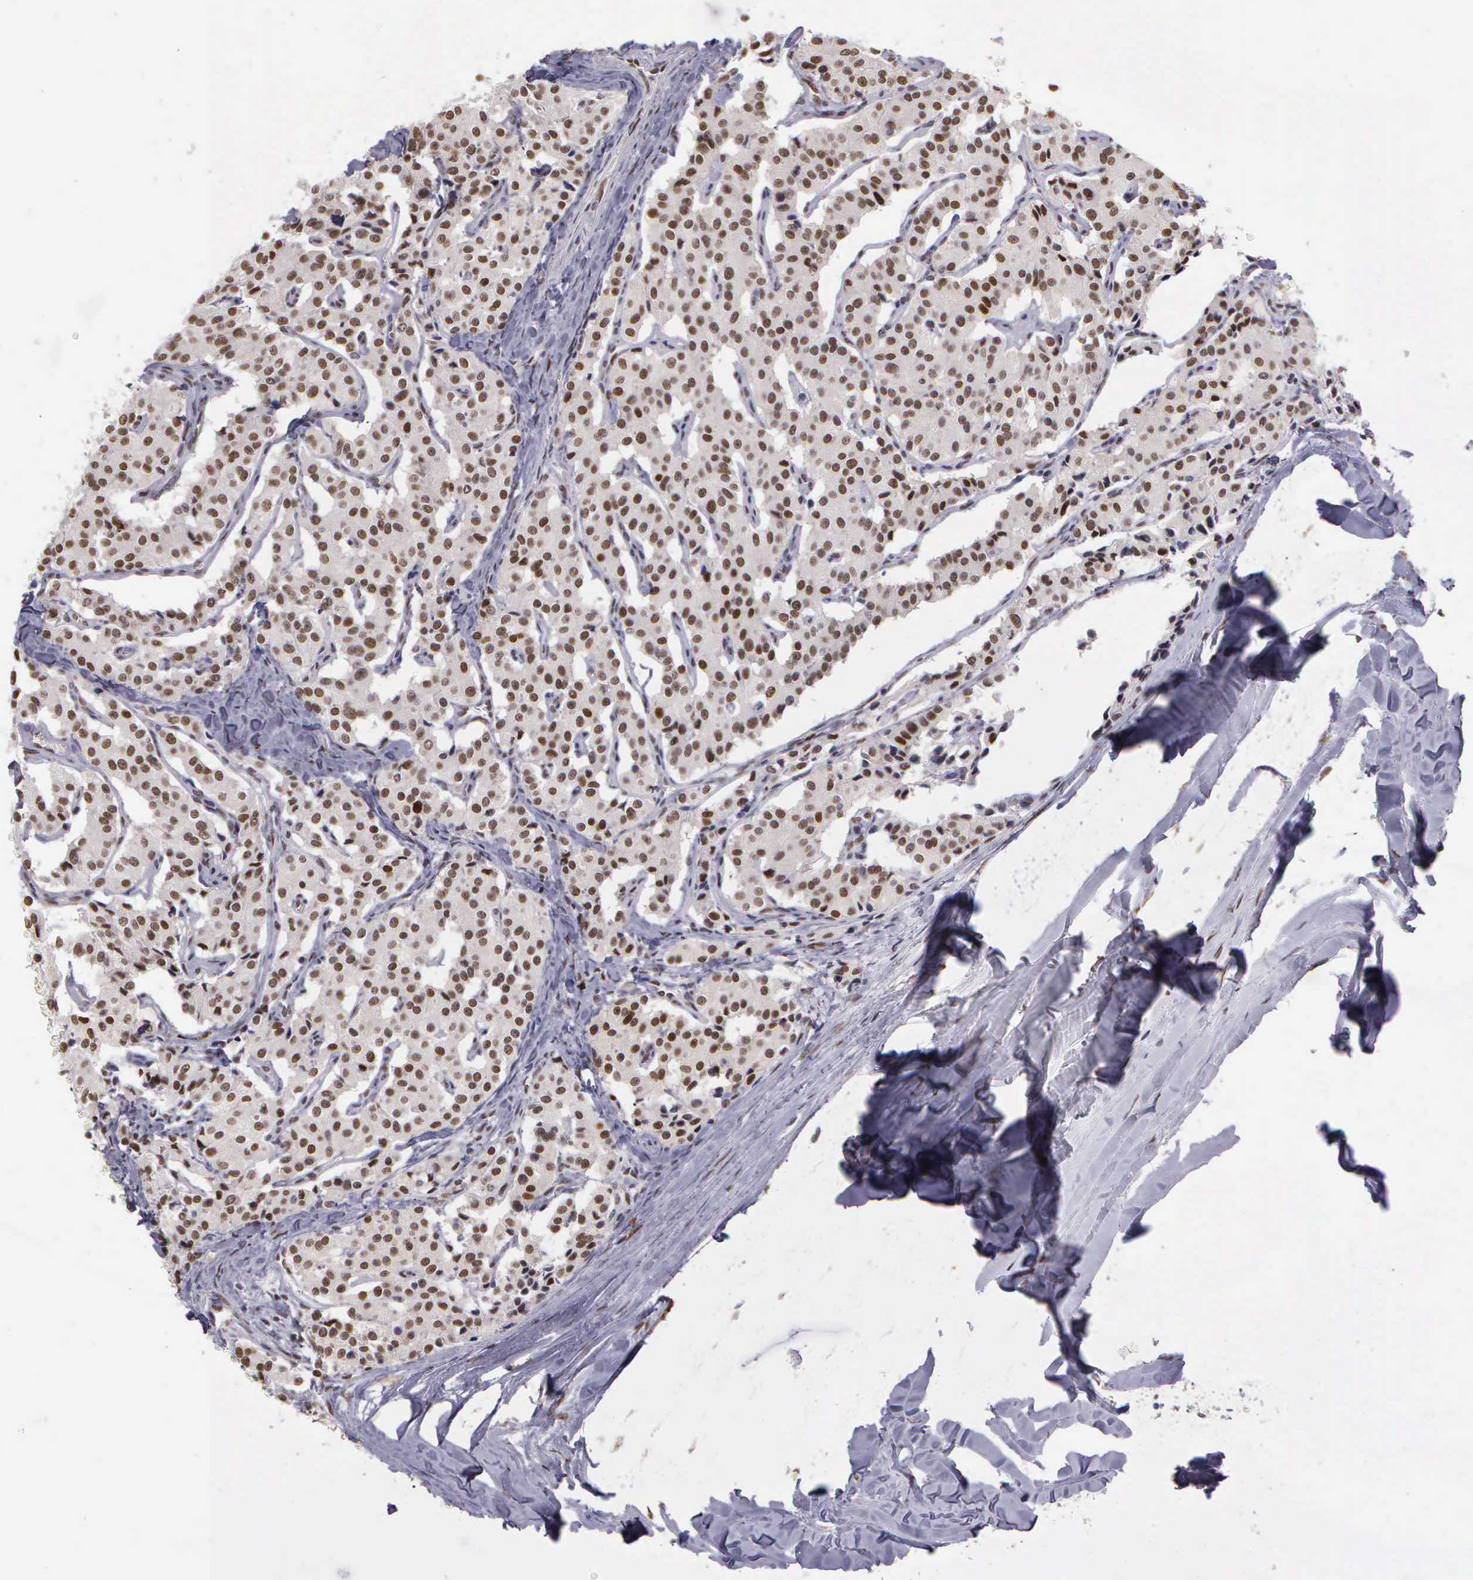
{"staining": {"intensity": "moderate", "quantity": ">75%", "location": "cytoplasmic/membranous,nuclear"}, "tissue": "carcinoid", "cell_type": "Tumor cells", "image_type": "cancer", "snomed": [{"axis": "morphology", "description": "Carcinoid, malignant, NOS"}, {"axis": "topography", "description": "Bronchus"}], "caption": "Tumor cells demonstrate medium levels of moderate cytoplasmic/membranous and nuclear expression in about >75% of cells in human malignant carcinoid.", "gene": "UBR7", "patient": {"sex": "male", "age": 55}}